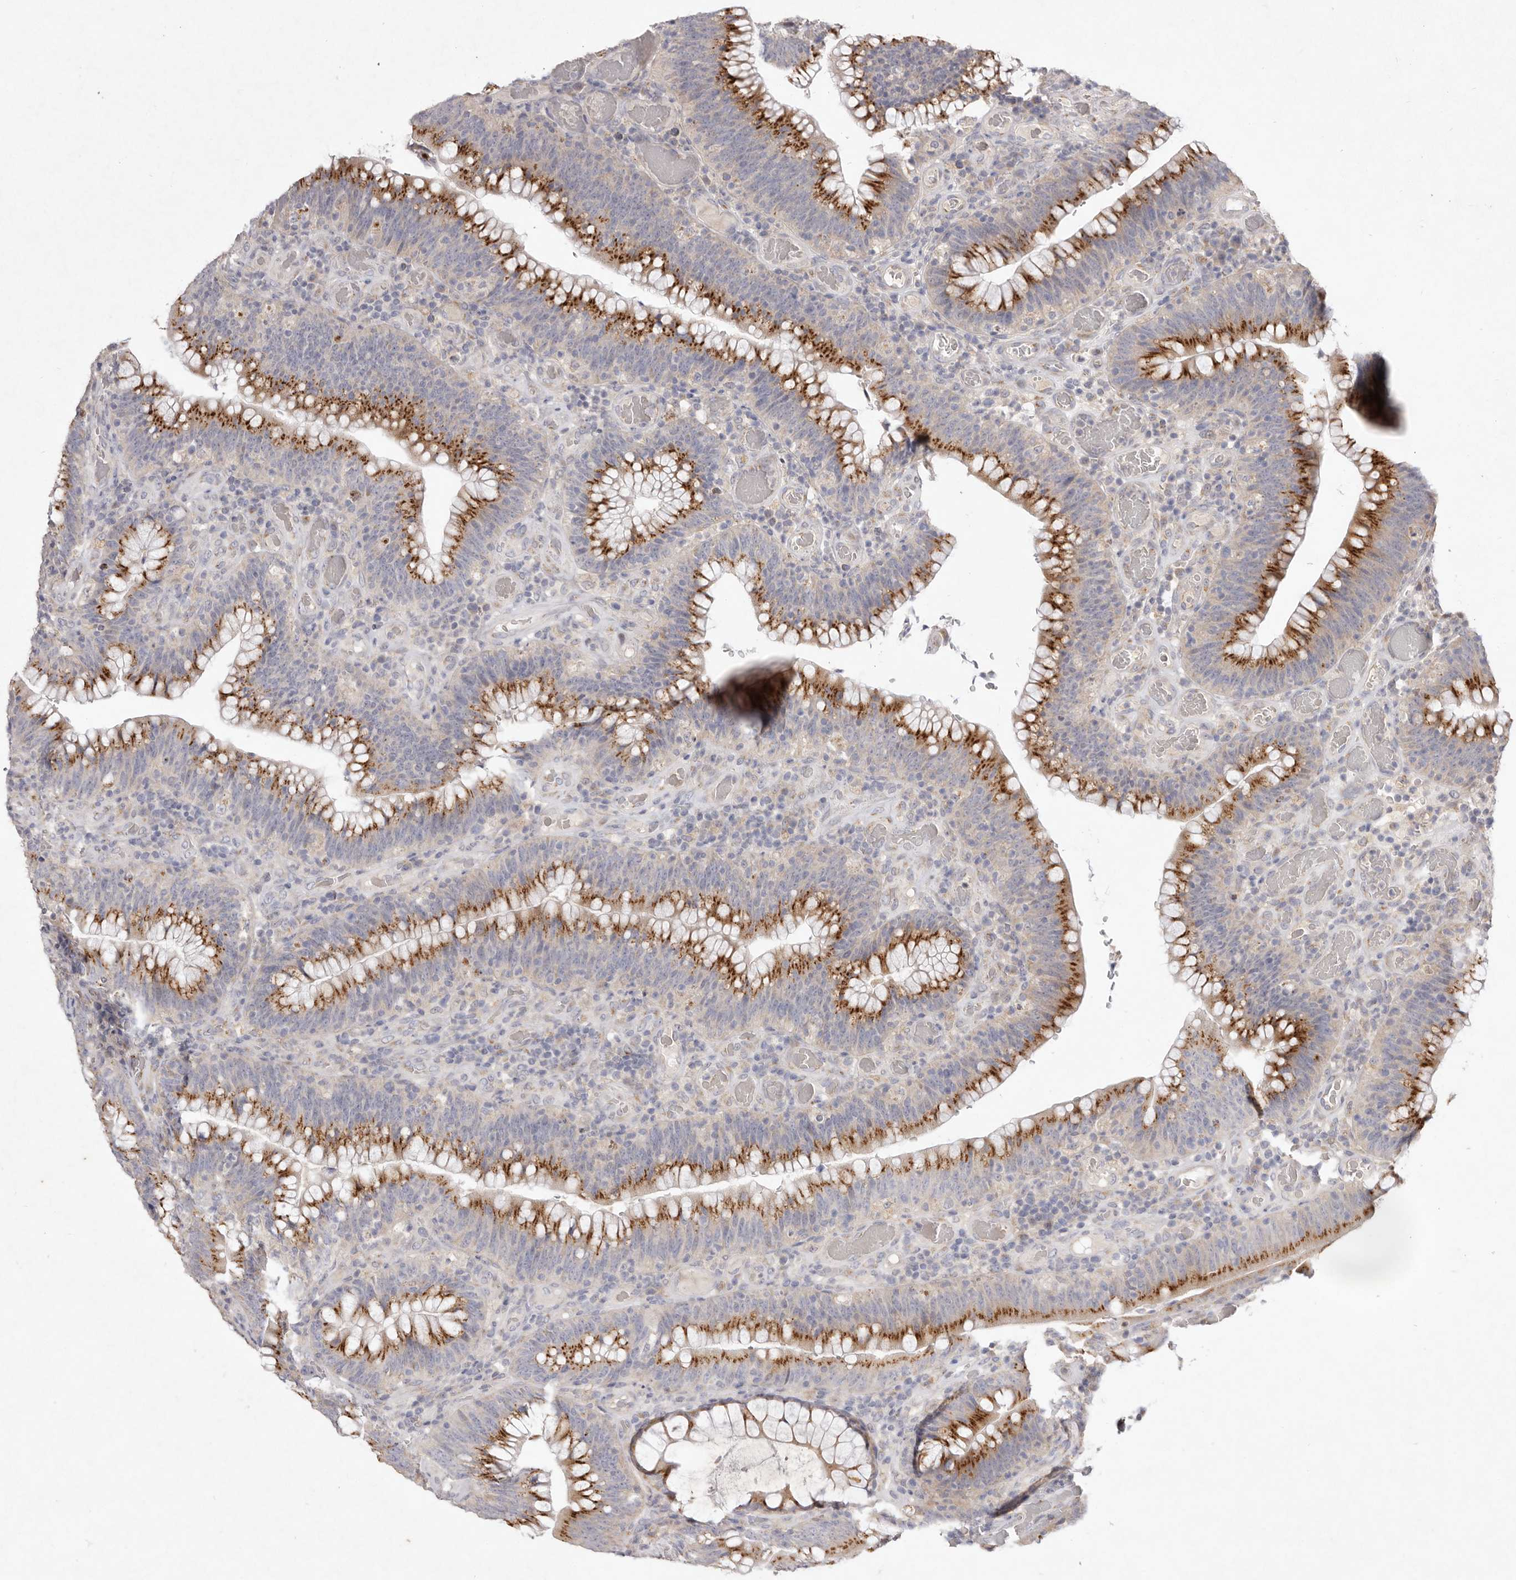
{"staining": {"intensity": "strong", "quantity": "25%-75%", "location": "cytoplasmic/membranous"}, "tissue": "colorectal cancer", "cell_type": "Tumor cells", "image_type": "cancer", "snomed": [{"axis": "morphology", "description": "Normal tissue, NOS"}, {"axis": "topography", "description": "Colon"}], "caption": "IHC image of colorectal cancer stained for a protein (brown), which displays high levels of strong cytoplasmic/membranous staining in about 25%-75% of tumor cells.", "gene": "USP24", "patient": {"sex": "female", "age": 82}}